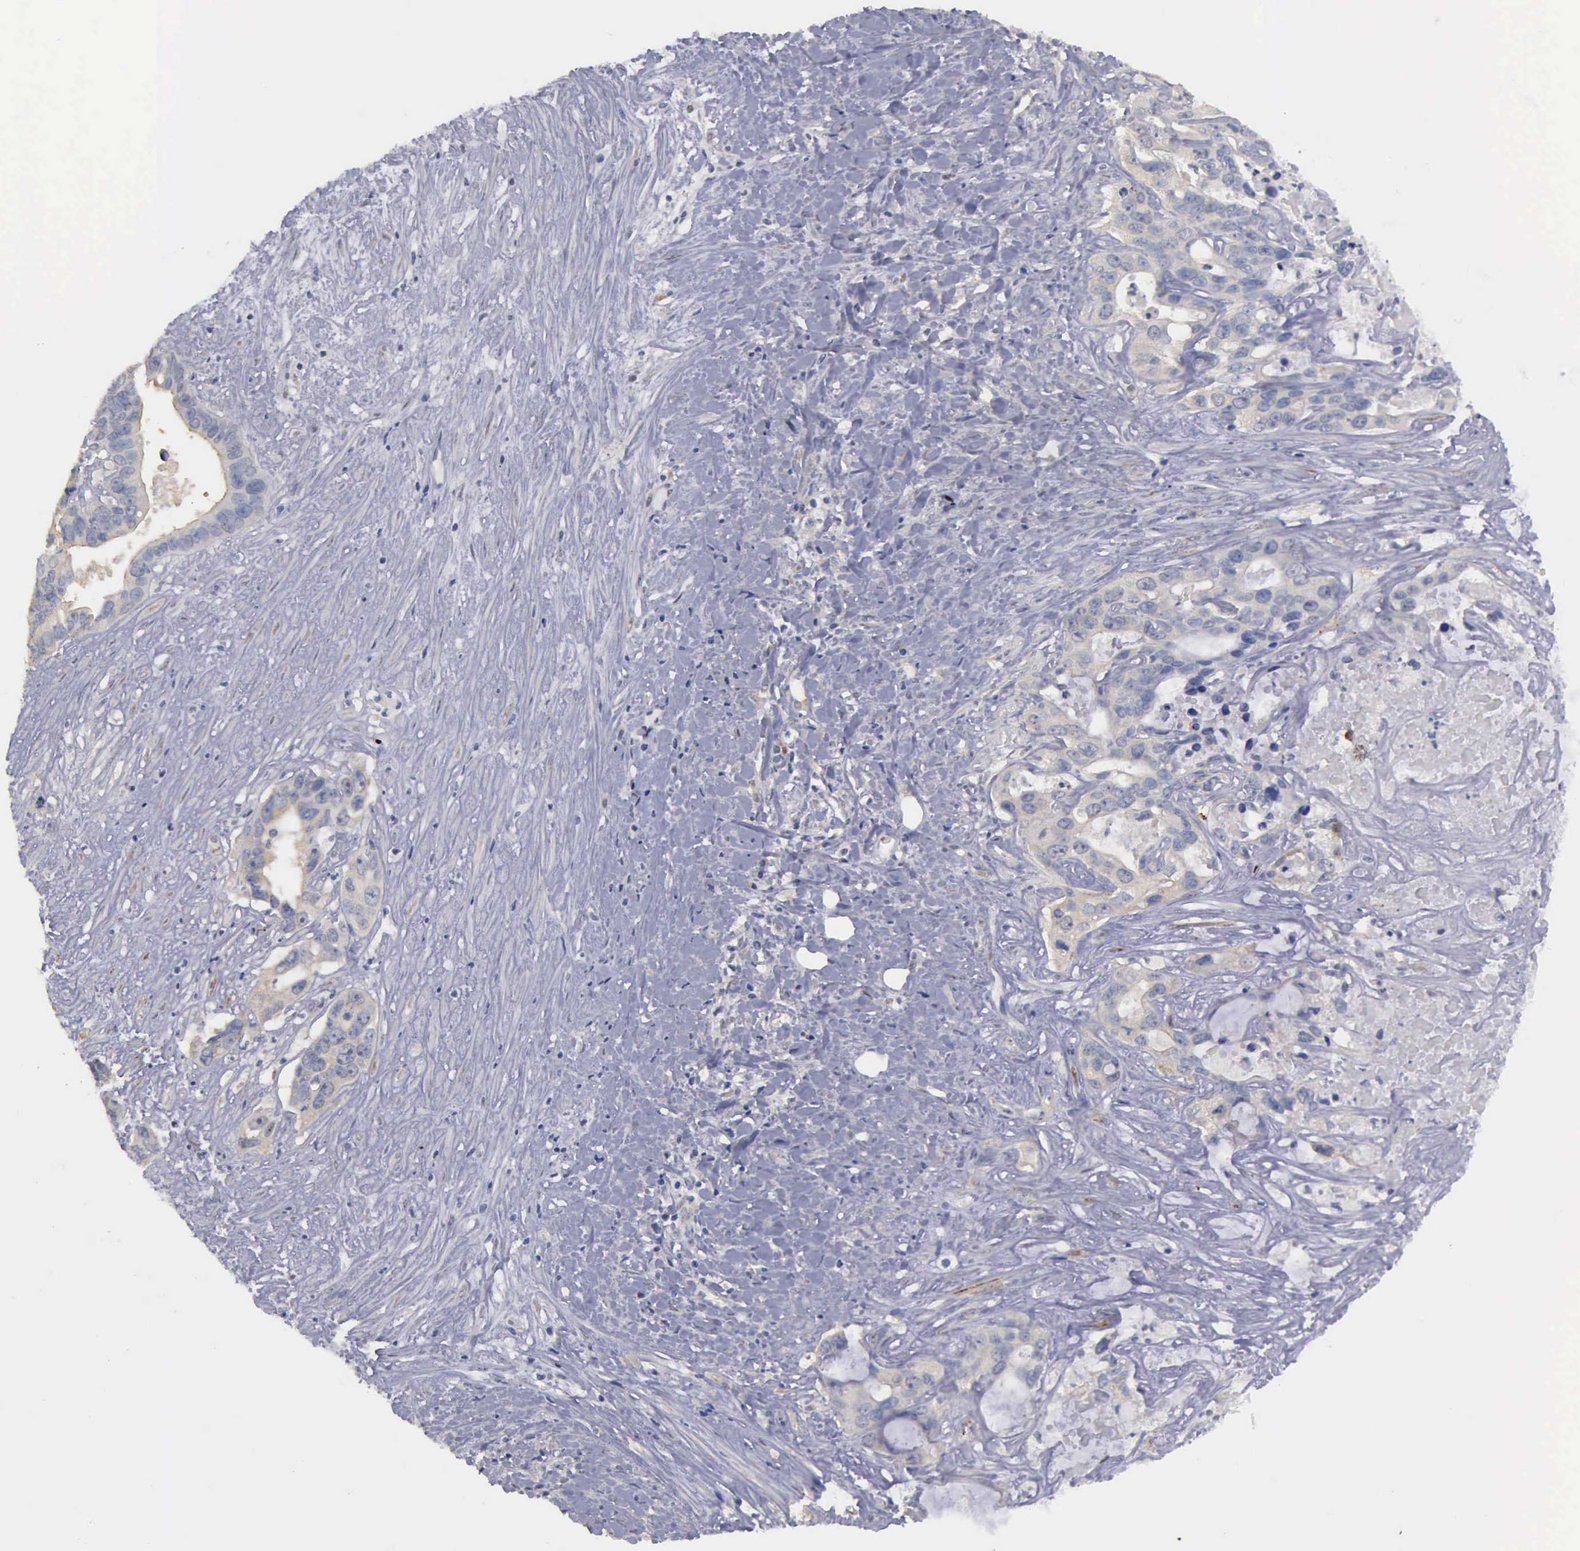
{"staining": {"intensity": "weak", "quantity": "25%-75%", "location": "cytoplasmic/membranous"}, "tissue": "liver cancer", "cell_type": "Tumor cells", "image_type": "cancer", "snomed": [{"axis": "morphology", "description": "Cholangiocarcinoma"}, {"axis": "topography", "description": "Liver"}], "caption": "Immunohistochemistry (IHC) (DAB) staining of human cholangiocarcinoma (liver) displays weak cytoplasmic/membranous protein staining in approximately 25%-75% of tumor cells.", "gene": "PHKA1", "patient": {"sex": "female", "age": 65}}